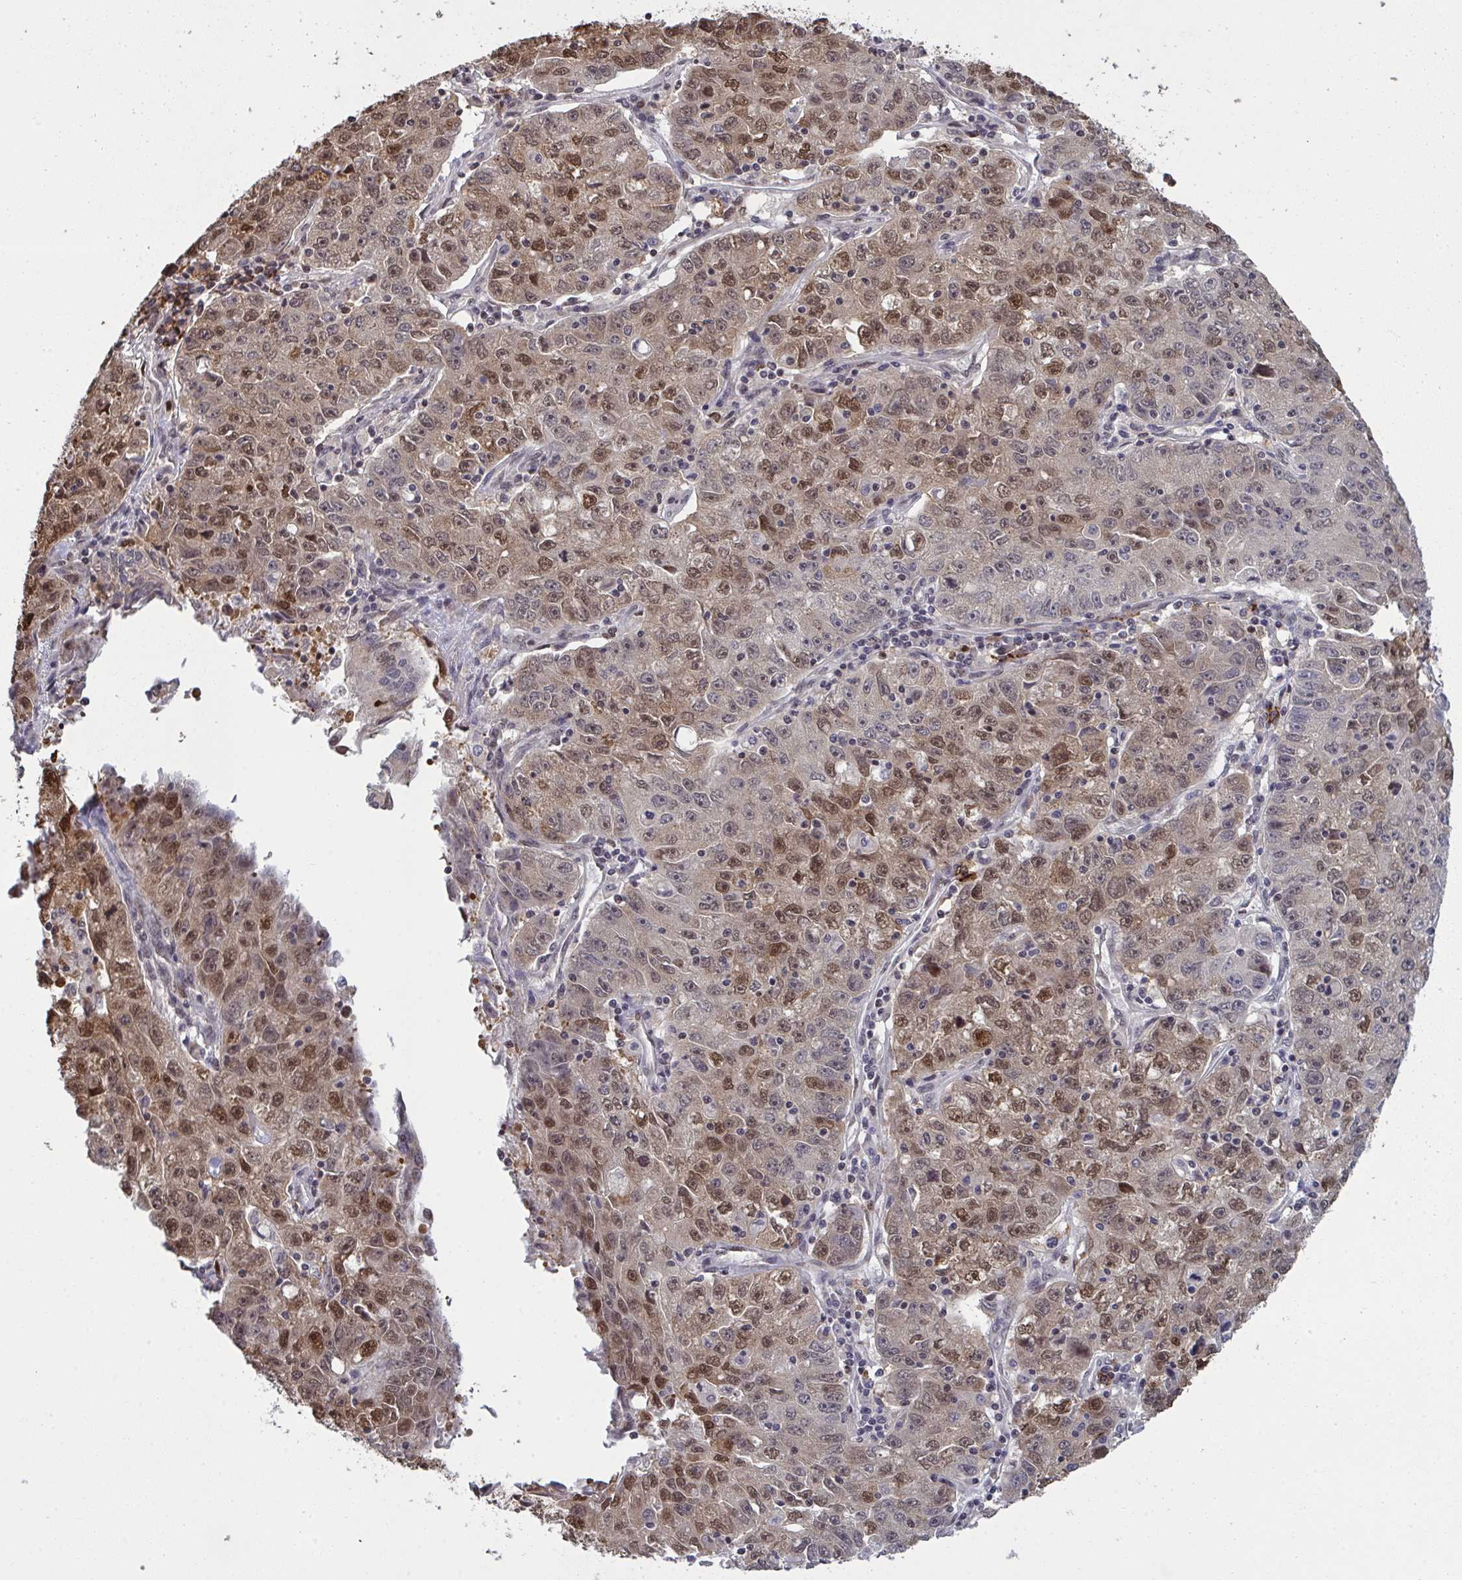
{"staining": {"intensity": "moderate", "quantity": ">75%", "location": "nuclear"}, "tissue": "lung cancer", "cell_type": "Tumor cells", "image_type": "cancer", "snomed": [{"axis": "morphology", "description": "Normal morphology"}, {"axis": "morphology", "description": "Adenocarcinoma, NOS"}, {"axis": "topography", "description": "Lymph node"}, {"axis": "topography", "description": "Lung"}], "caption": "The immunohistochemical stain labels moderate nuclear staining in tumor cells of lung cancer tissue.", "gene": "UXT", "patient": {"sex": "female", "age": 57}}